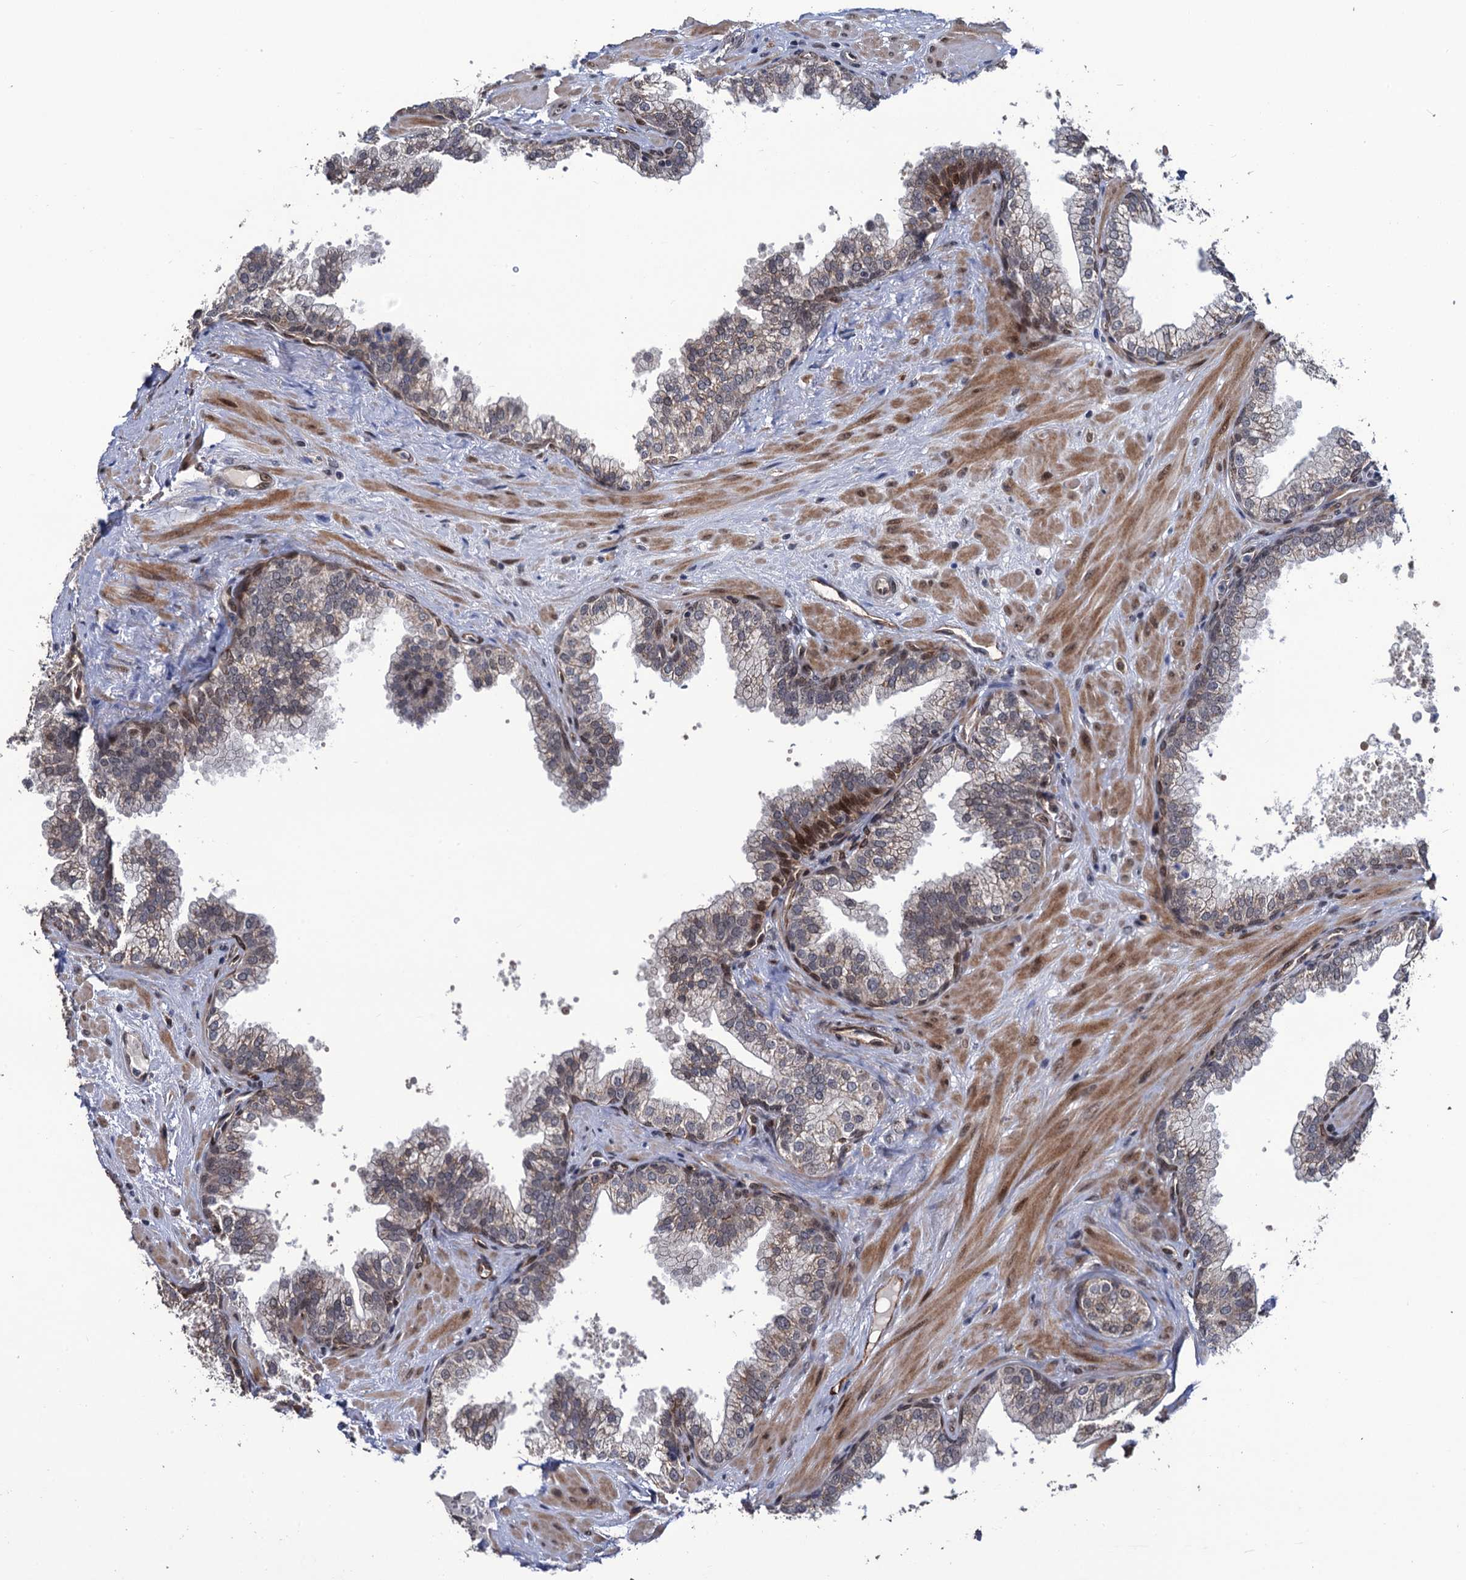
{"staining": {"intensity": "moderate", "quantity": "<25%", "location": "nuclear"}, "tissue": "prostate", "cell_type": "Glandular cells", "image_type": "normal", "snomed": [{"axis": "morphology", "description": "Normal tissue, NOS"}, {"axis": "topography", "description": "Prostate"}], "caption": "Immunohistochemistry photomicrograph of unremarkable prostate: prostate stained using IHC reveals low levels of moderate protein expression localized specifically in the nuclear of glandular cells, appearing as a nuclear brown color.", "gene": "LRRC63", "patient": {"sex": "male", "age": 60}}